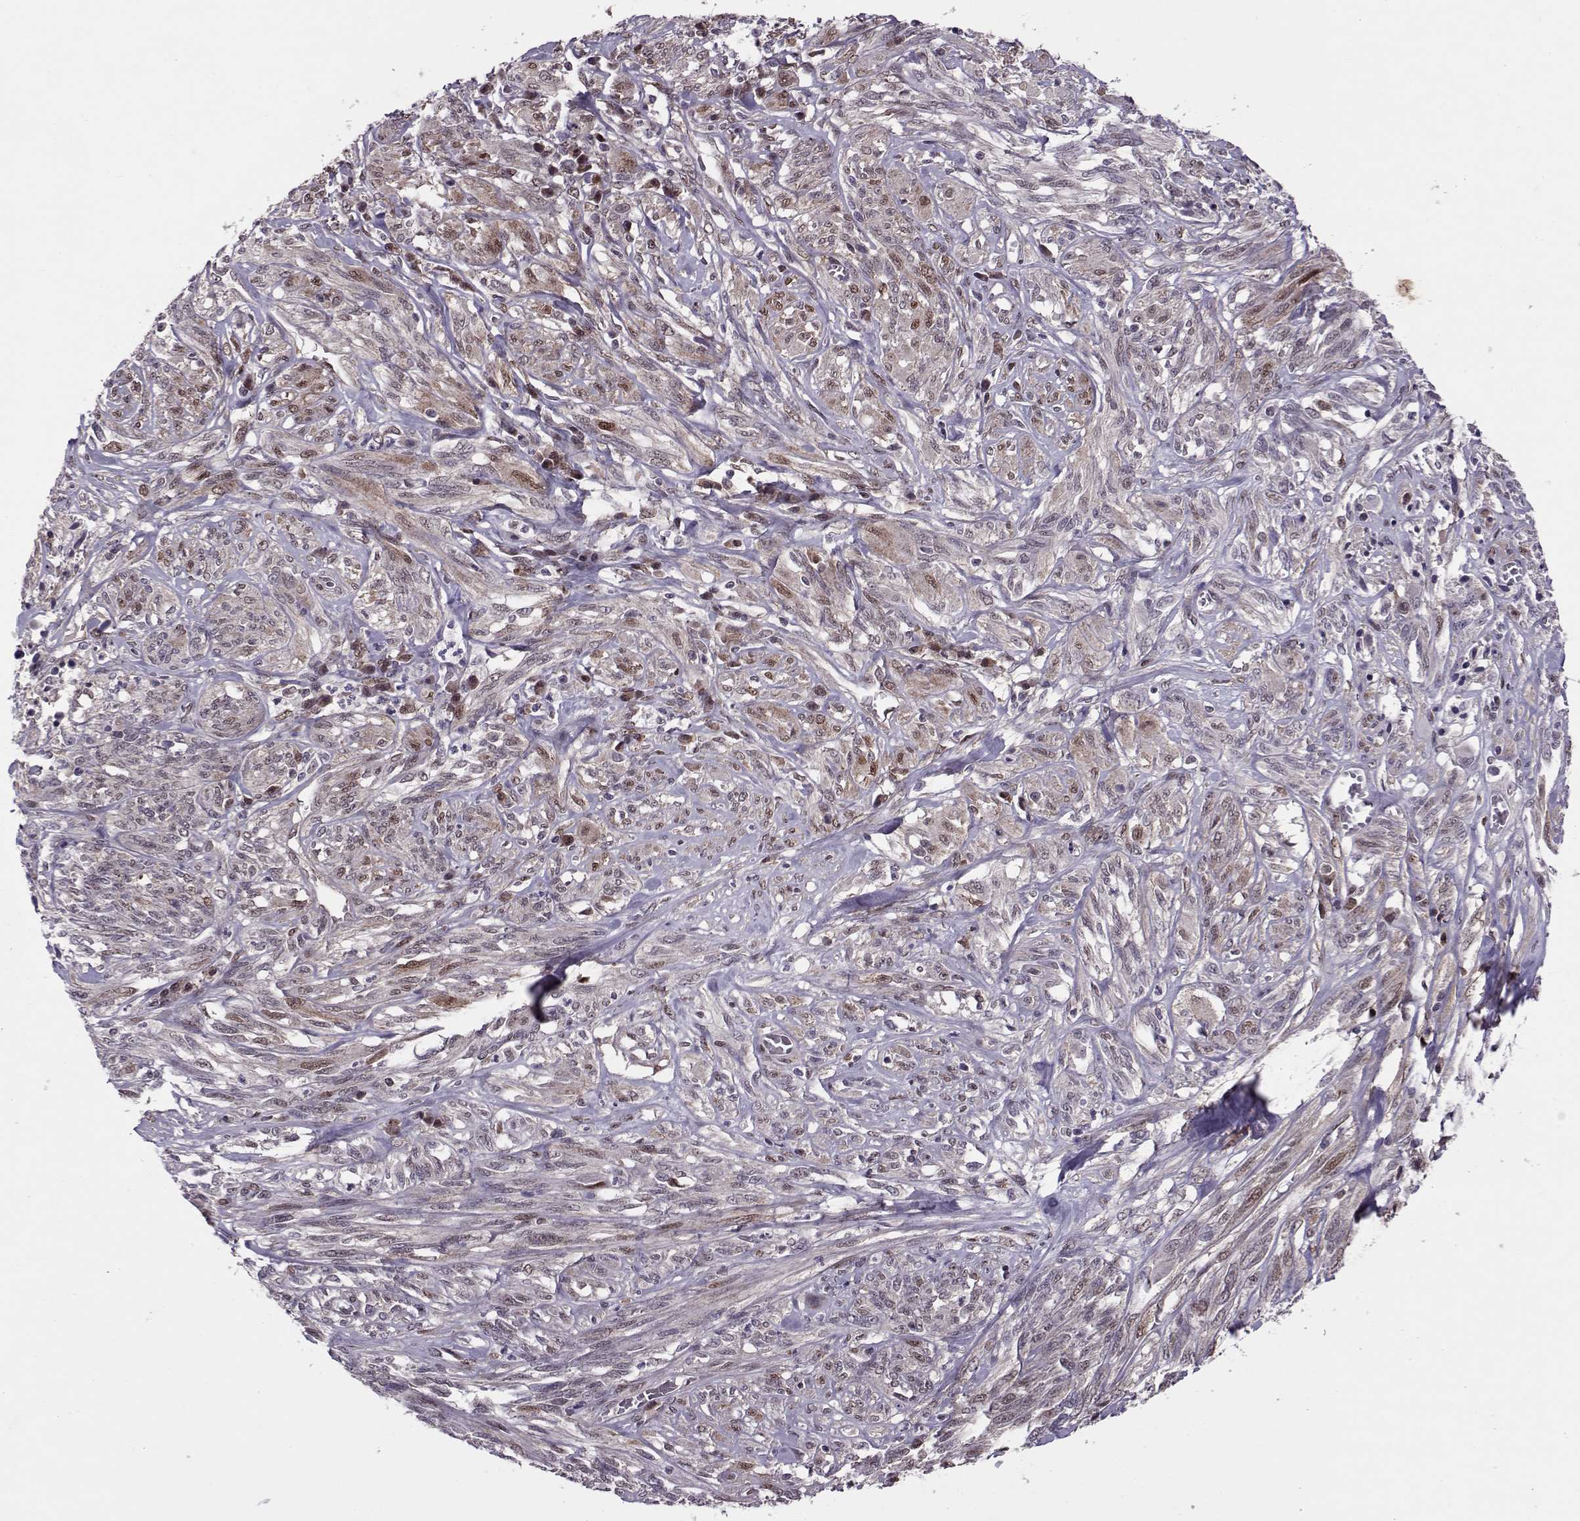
{"staining": {"intensity": "moderate", "quantity": "<25%", "location": "nuclear"}, "tissue": "melanoma", "cell_type": "Tumor cells", "image_type": "cancer", "snomed": [{"axis": "morphology", "description": "Malignant melanoma, NOS"}, {"axis": "topography", "description": "Skin"}], "caption": "A low amount of moderate nuclear positivity is appreciated in approximately <25% of tumor cells in melanoma tissue. The staining is performed using DAB (3,3'-diaminobenzidine) brown chromogen to label protein expression. The nuclei are counter-stained blue using hematoxylin.", "gene": "CDK4", "patient": {"sex": "female", "age": 91}}